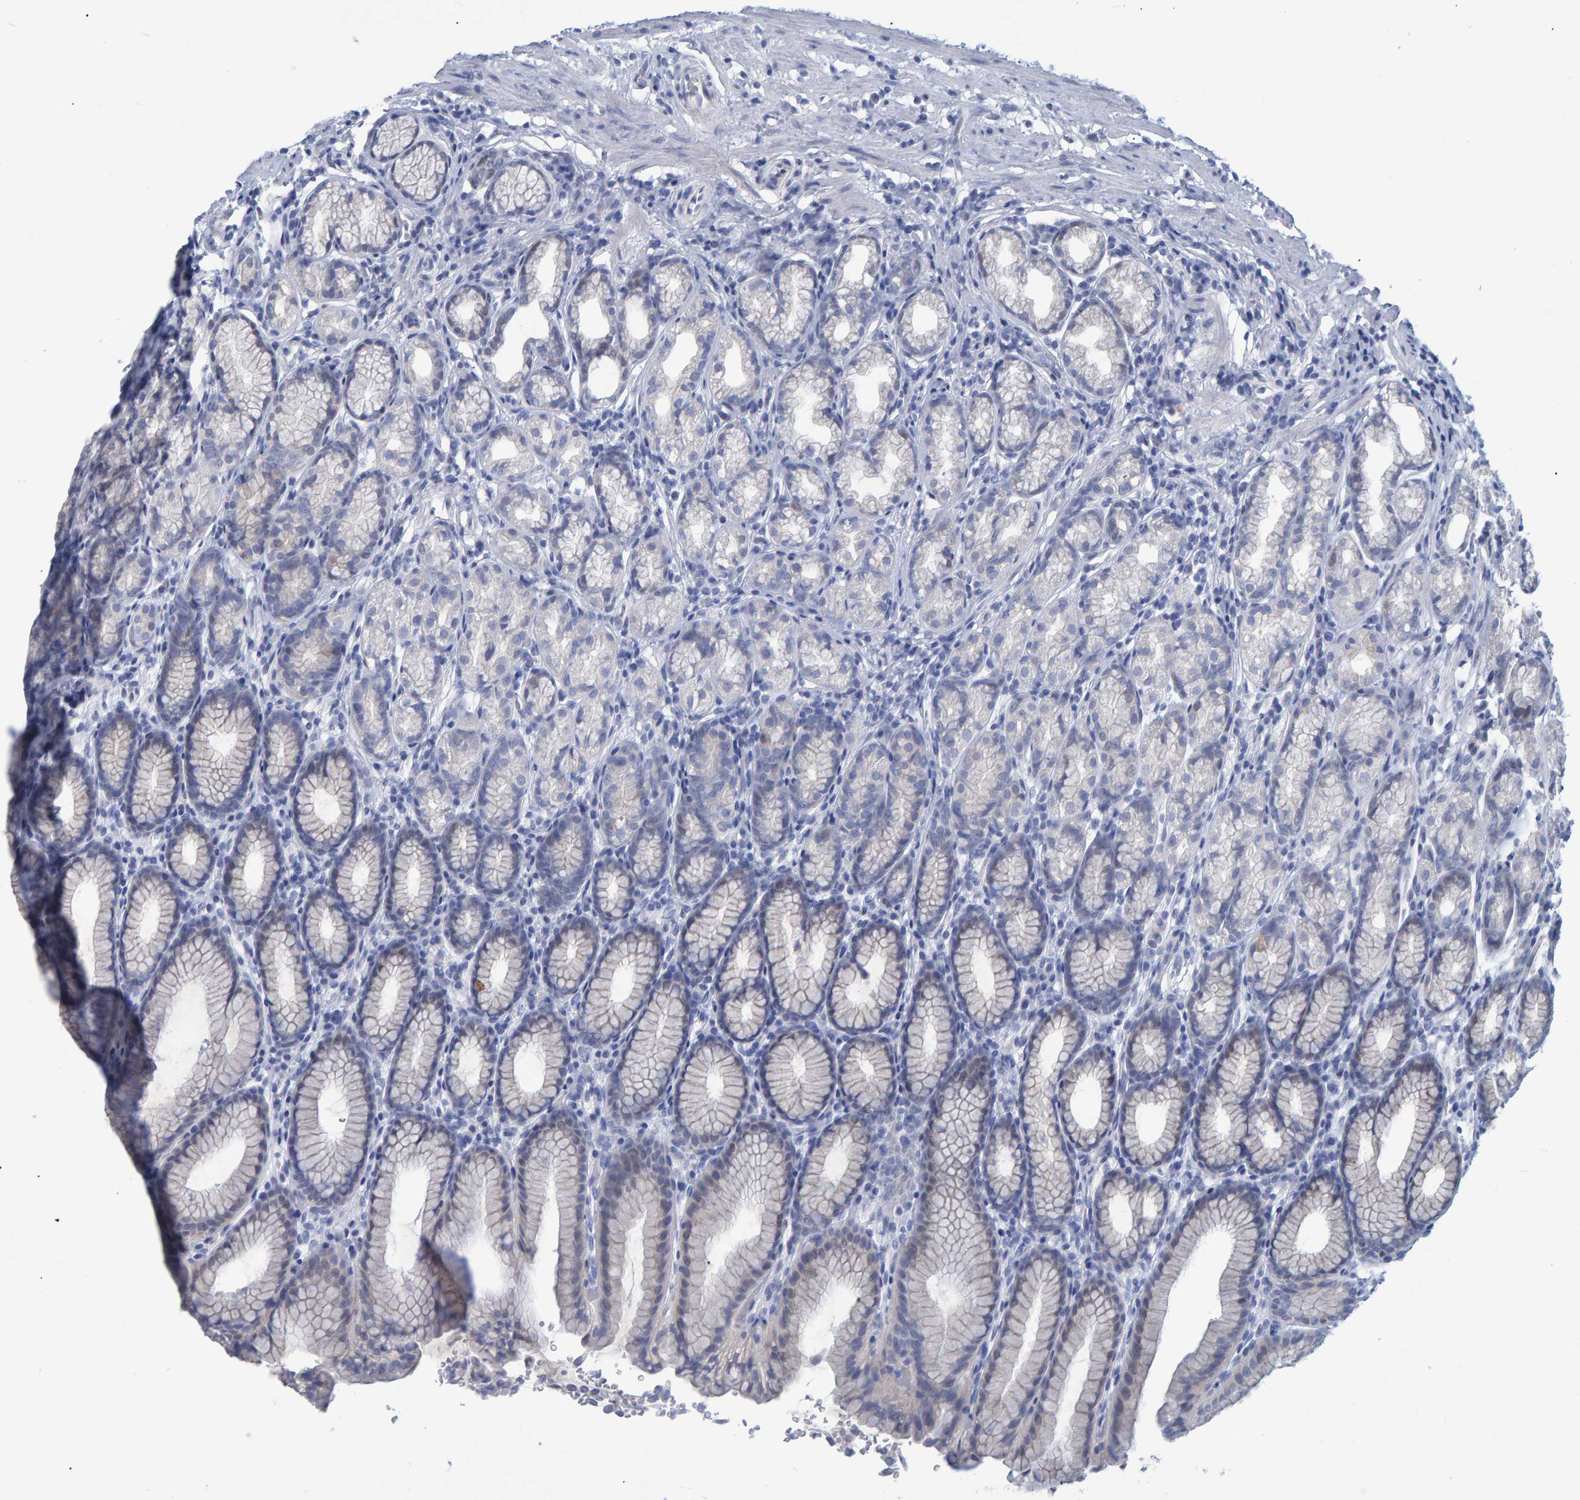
{"staining": {"intensity": "negative", "quantity": "none", "location": "none"}, "tissue": "stomach", "cell_type": "Glandular cells", "image_type": "normal", "snomed": [{"axis": "morphology", "description": "Normal tissue, NOS"}, {"axis": "topography", "description": "Stomach"}], "caption": "High power microscopy histopathology image of an immunohistochemistry (IHC) photomicrograph of unremarkable stomach, revealing no significant positivity in glandular cells.", "gene": "PROCA1", "patient": {"sex": "male", "age": 42}}